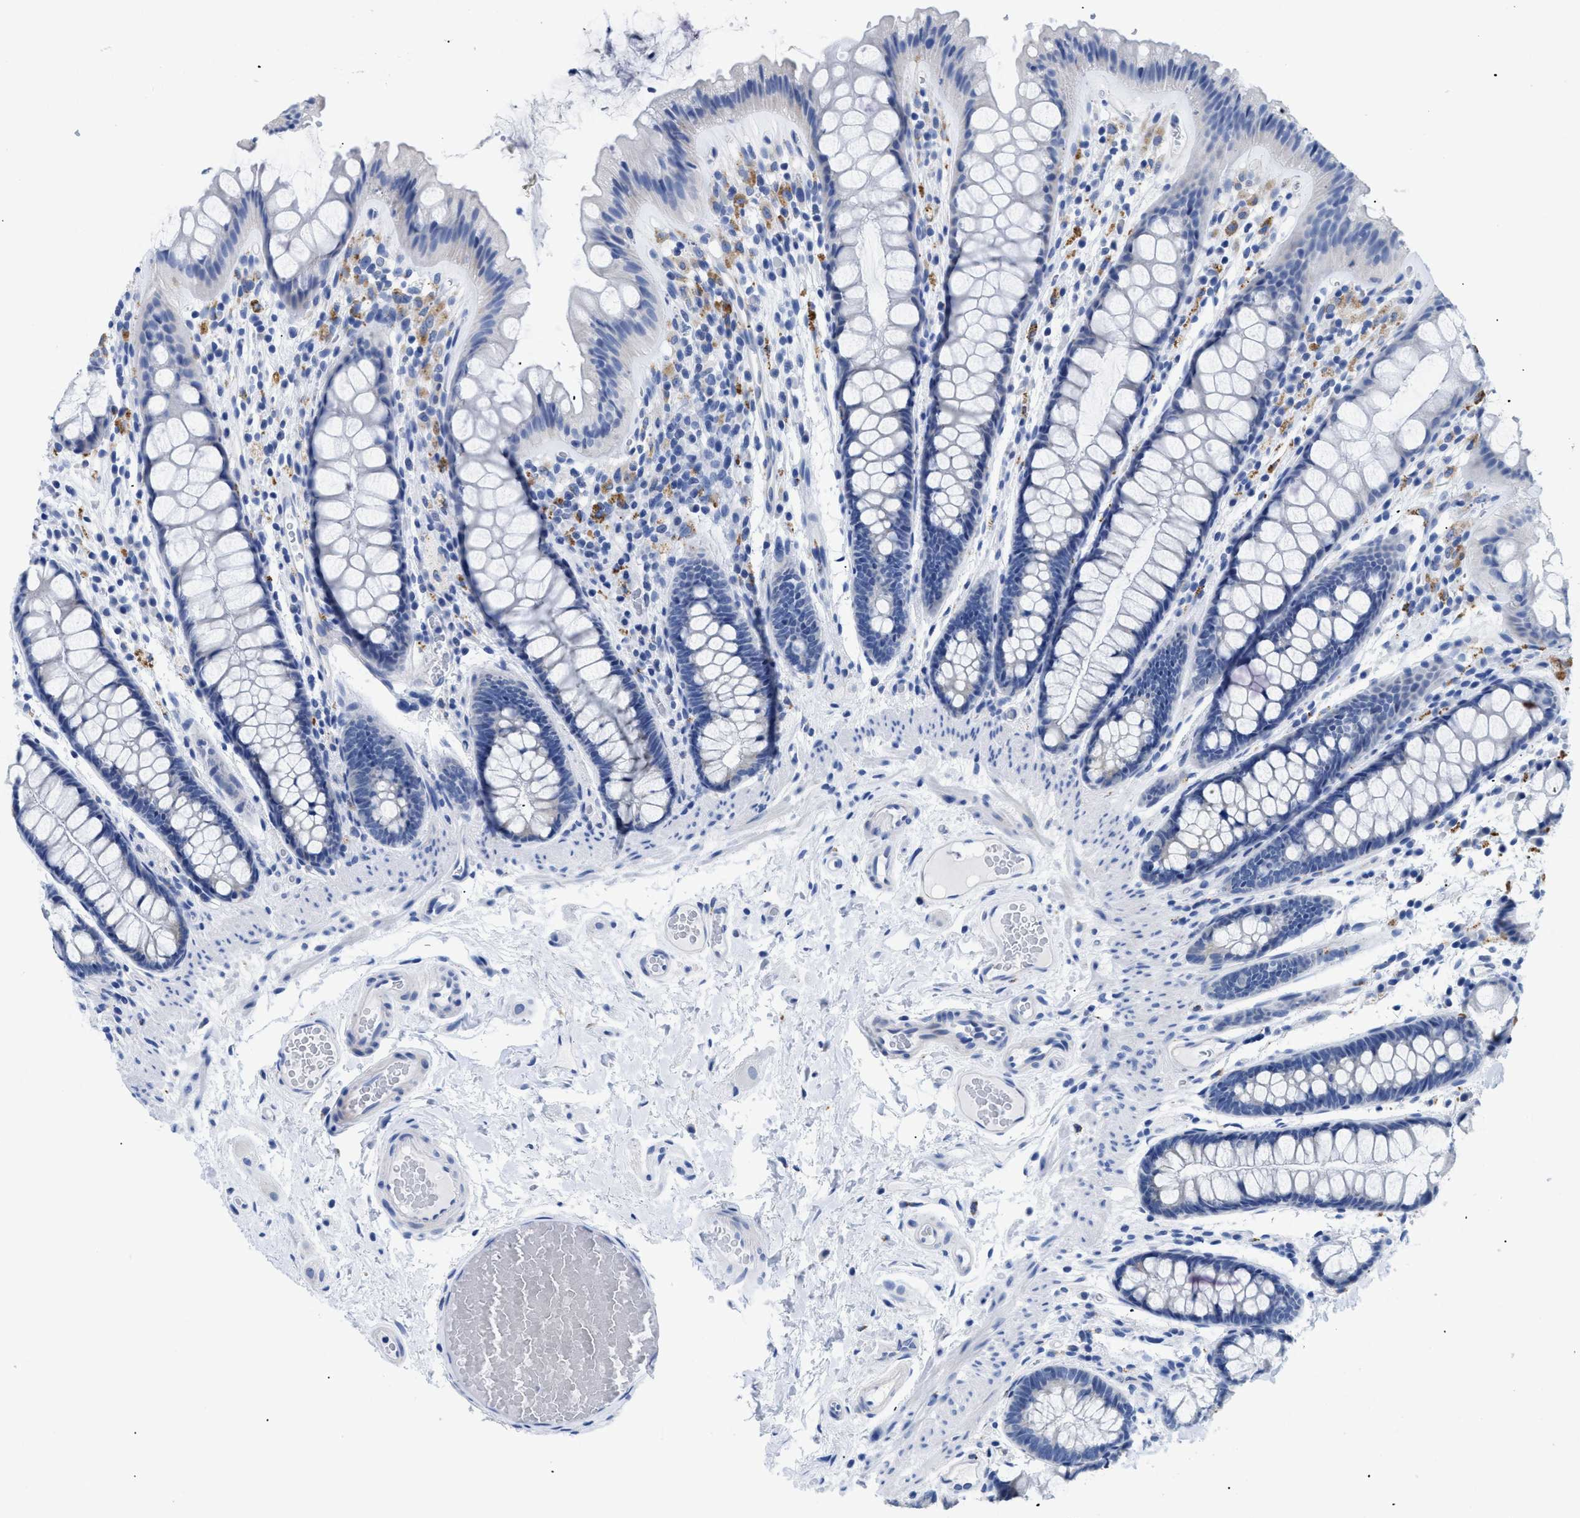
{"staining": {"intensity": "negative", "quantity": "none", "location": "none"}, "tissue": "colon", "cell_type": "Endothelial cells", "image_type": "normal", "snomed": [{"axis": "morphology", "description": "Normal tissue, NOS"}, {"axis": "topography", "description": "Colon"}], "caption": "Immunohistochemistry of unremarkable colon shows no staining in endothelial cells. (DAB immunohistochemistry (IHC) visualized using brightfield microscopy, high magnification).", "gene": "APOBEC2", "patient": {"sex": "female", "age": 56}}